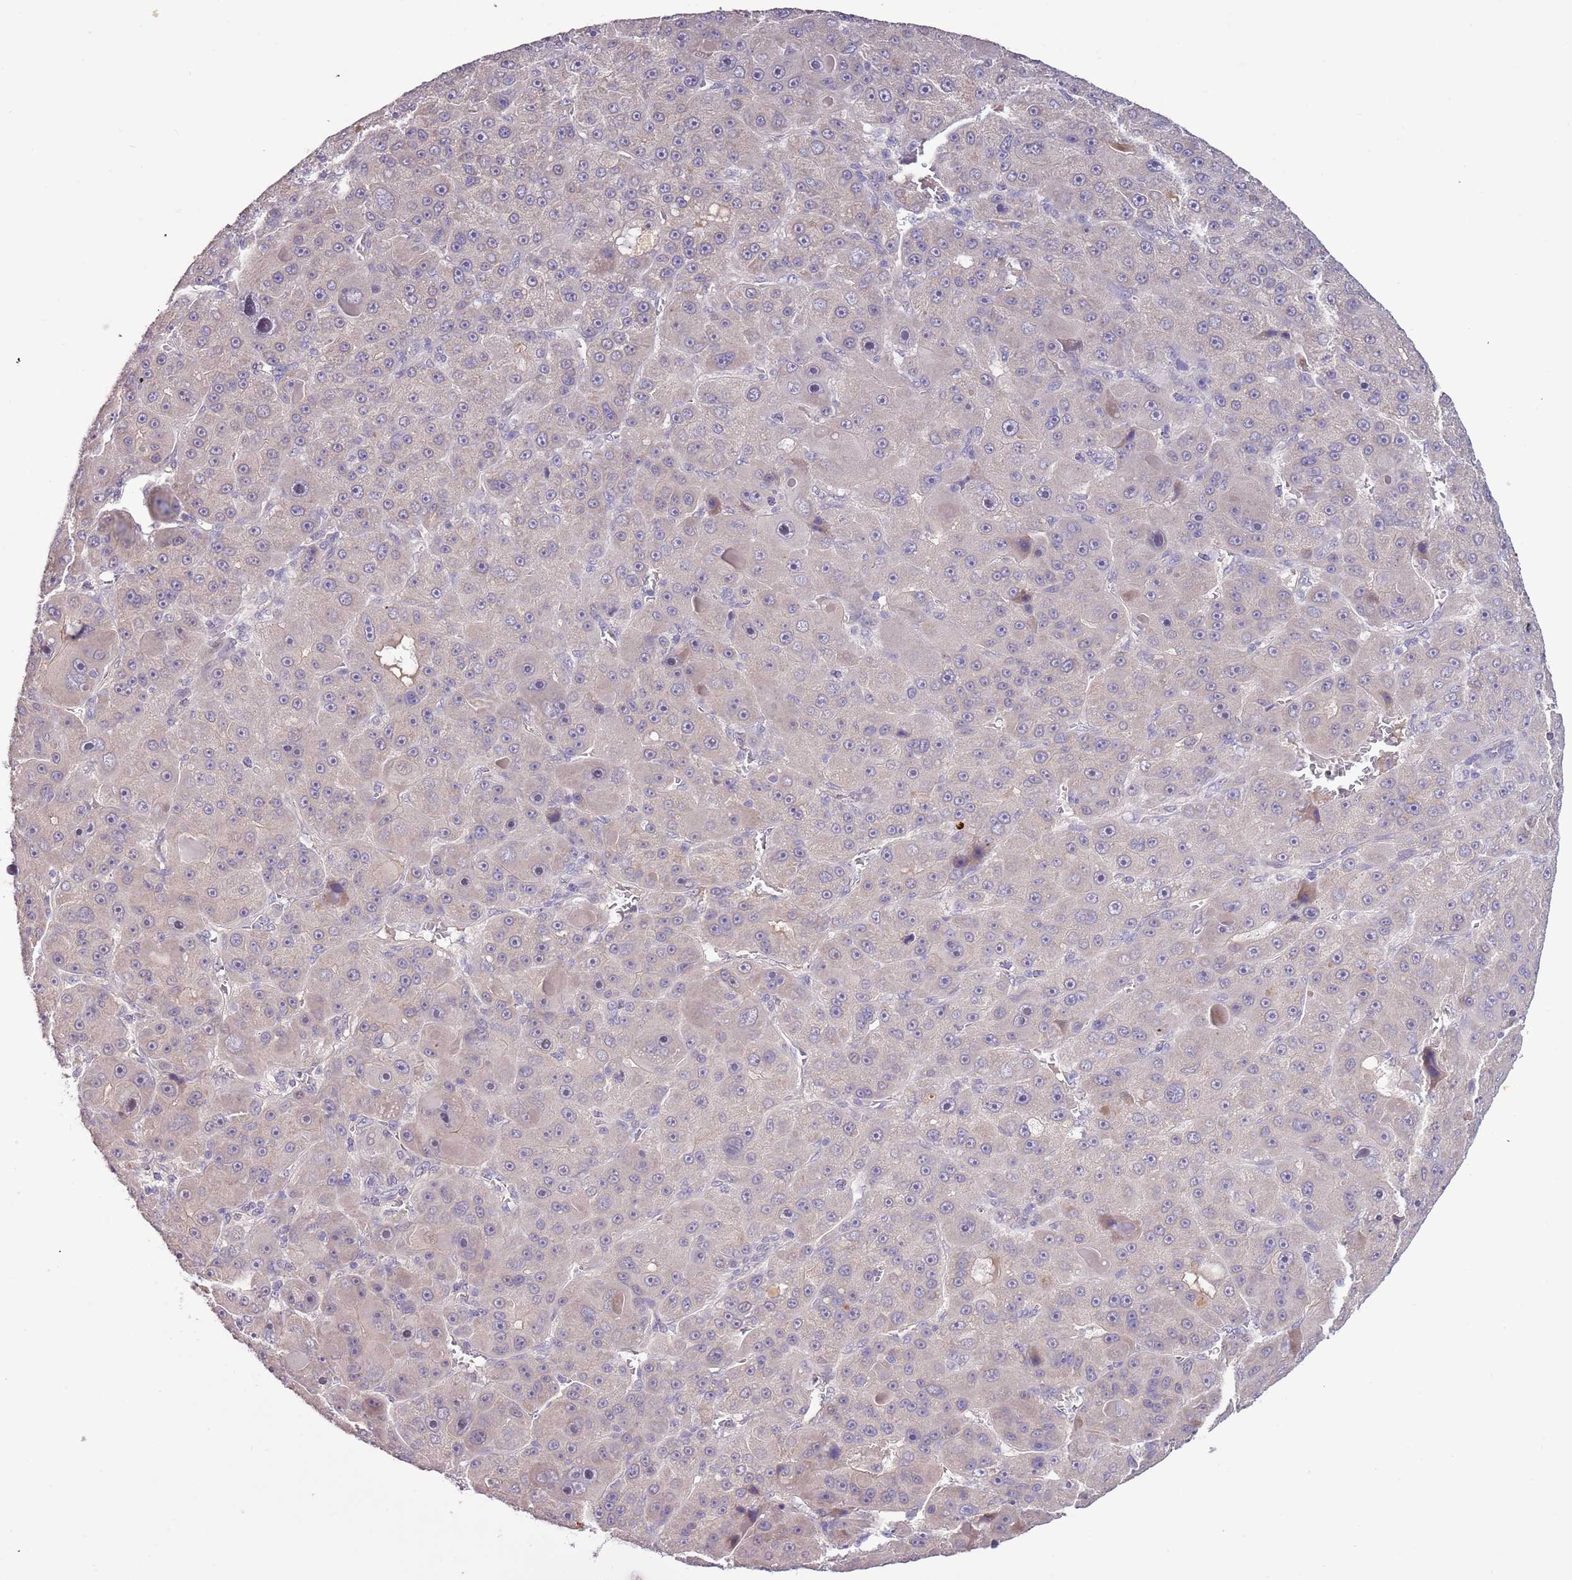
{"staining": {"intensity": "weak", "quantity": "<25%", "location": "cytoplasmic/membranous"}, "tissue": "liver cancer", "cell_type": "Tumor cells", "image_type": "cancer", "snomed": [{"axis": "morphology", "description": "Carcinoma, Hepatocellular, NOS"}, {"axis": "topography", "description": "Liver"}], "caption": "Tumor cells show no significant positivity in liver hepatocellular carcinoma.", "gene": "SHROOM3", "patient": {"sex": "male", "age": 76}}